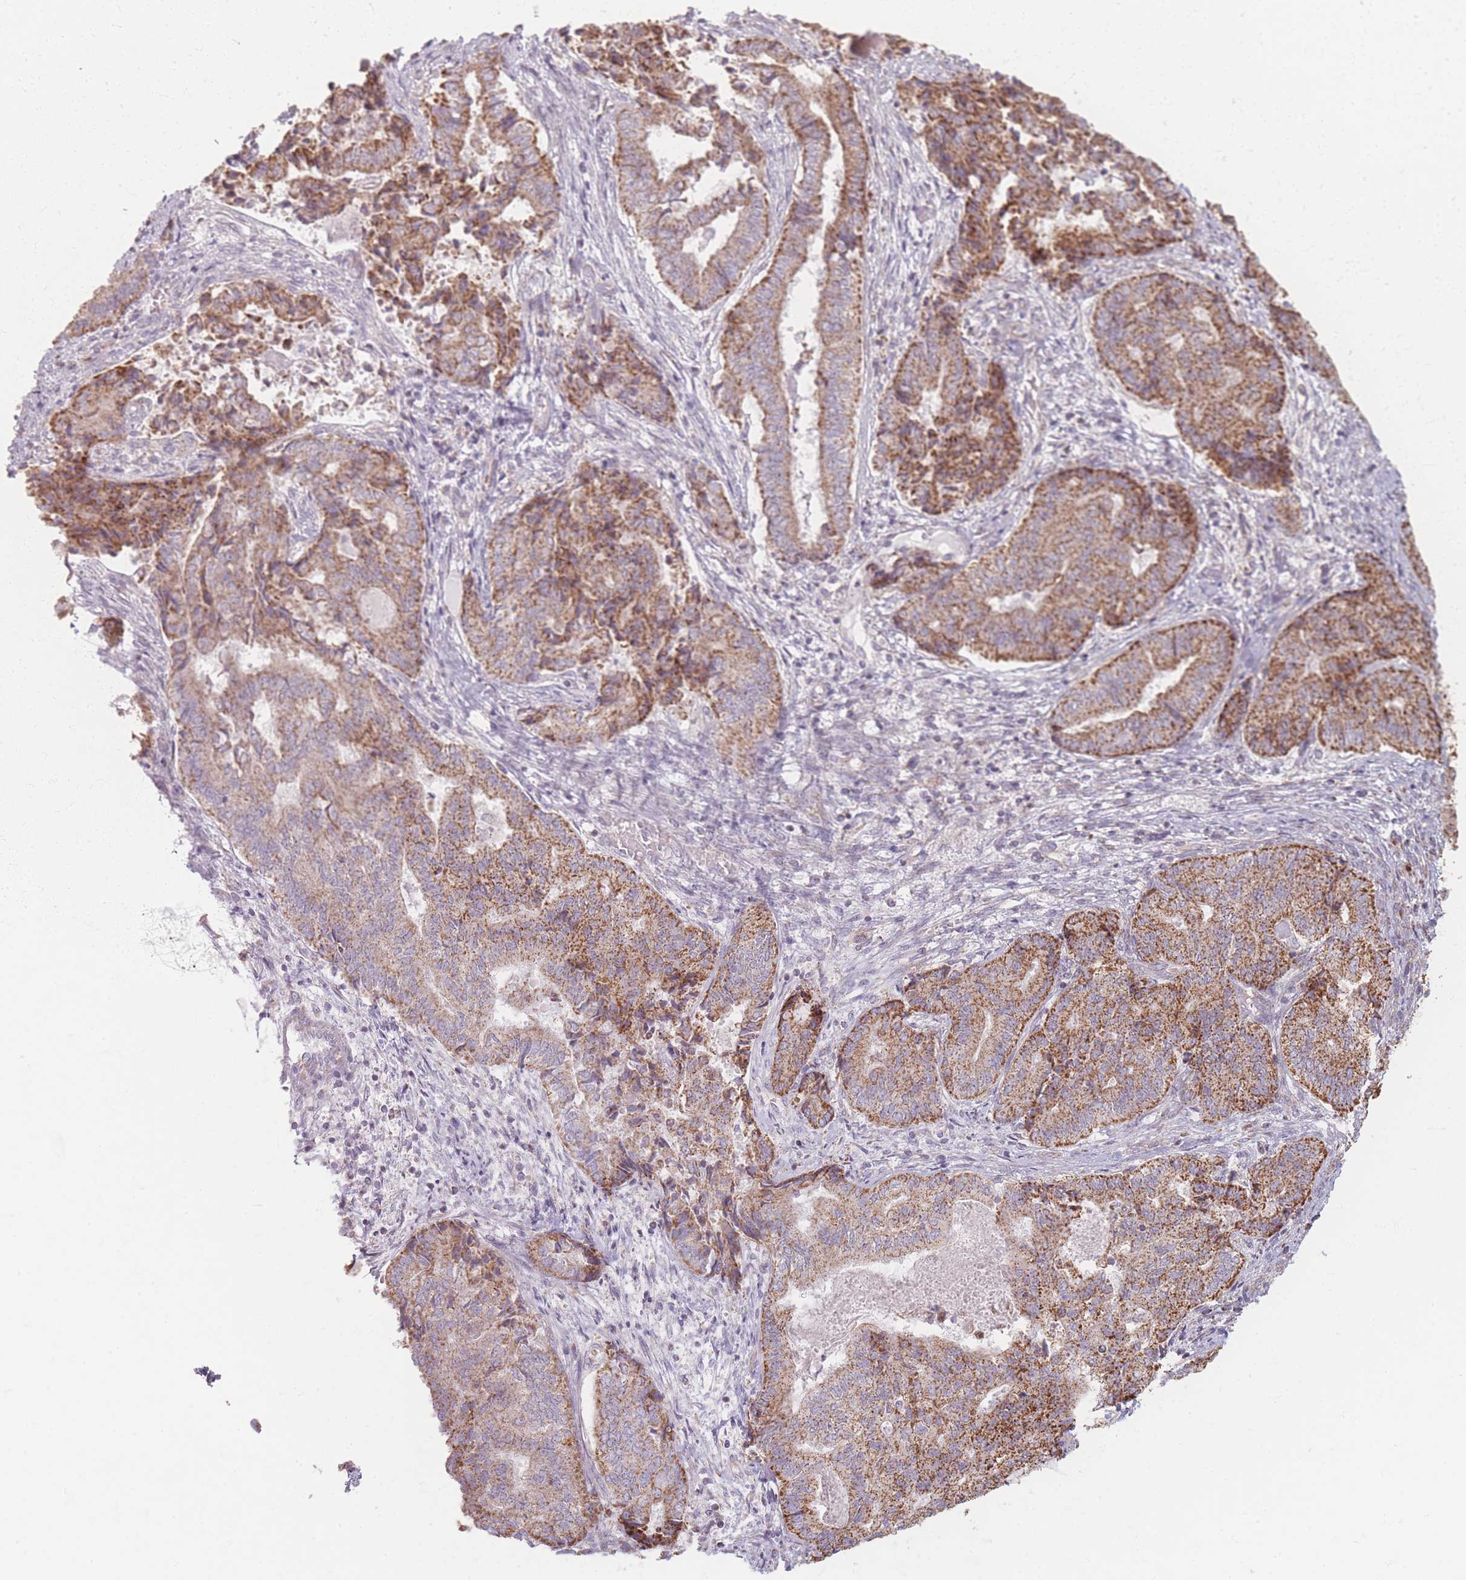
{"staining": {"intensity": "moderate", "quantity": ">75%", "location": "cytoplasmic/membranous"}, "tissue": "endometrial cancer", "cell_type": "Tumor cells", "image_type": "cancer", "snomed": [{"axis": "morphology", "description": "Adenocarcinoma, NOS"}, {"axis": "topography", "description": "Endometrium"}], "caption": "Immunohistochemistry (IHC) photomicrograph of neoplastic tissue: endometrial cancer (adenocarcinoma) stained using immunohistochemistry (IHC) shows medium levels of moderate protein expression localized specifically in the cytoplasmic/membranous of tumor cells, appearing as a cytoplasmic/membranous brown color.", "gene": "ESRP2", "patient": {"sex": "female", "age": 80}}